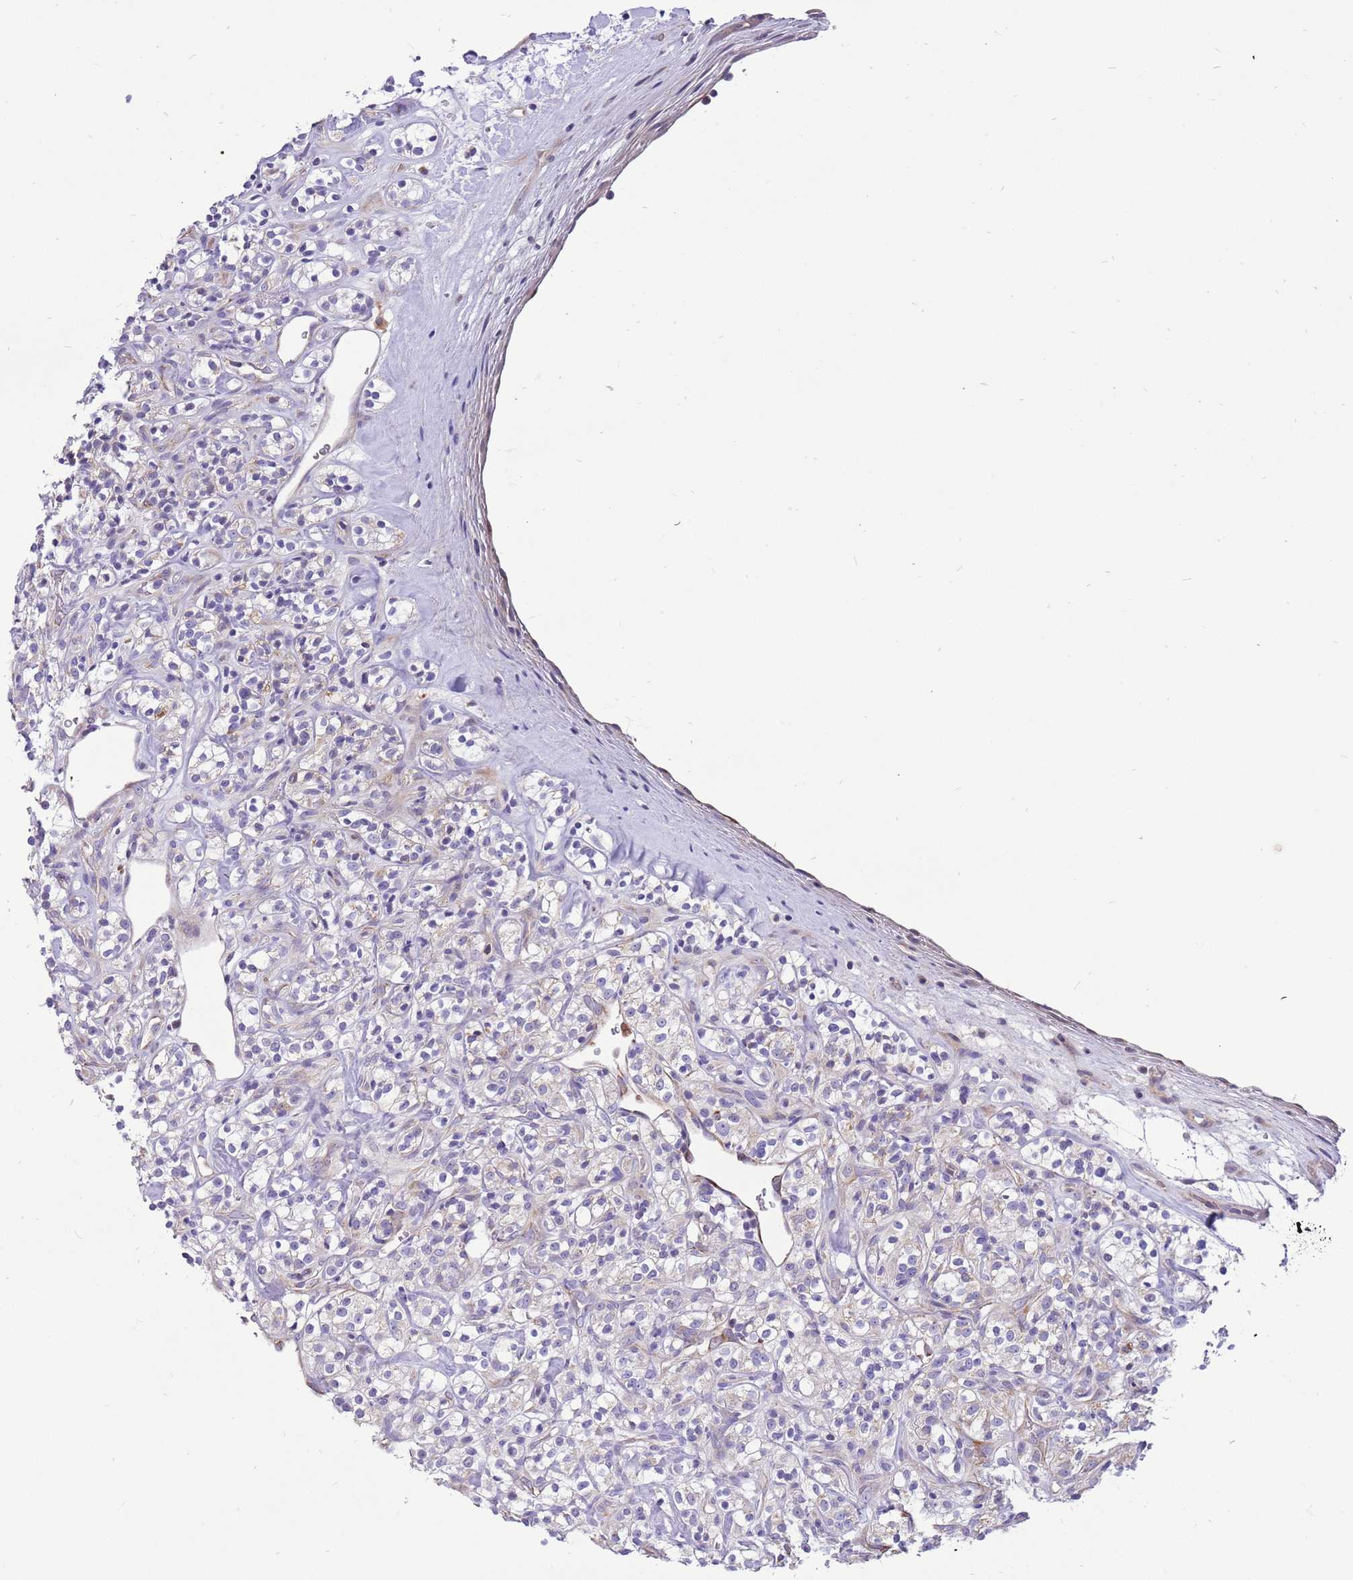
{"staining": {"intensity": "negative", "quantity": "none", "location": "none"}, "tissue": "renal cancer", "cell_type": "Tumor cells", "image_type": "cancer", "snomed": [{"axis": "morphology", "description": "Adenocarcinoma, NOS"}, {"axis": "topography", "description": "Kidney"}], "caption": "This micrograph is of renal cancer (adenocarcinoma) stained with immunohistochemistry to label a protein in brown with the nuclei are counter-stained blue. There is no positivity in tumor cells.", "gene": "COX17", "patient": {"sex": "male", "age": 77}}